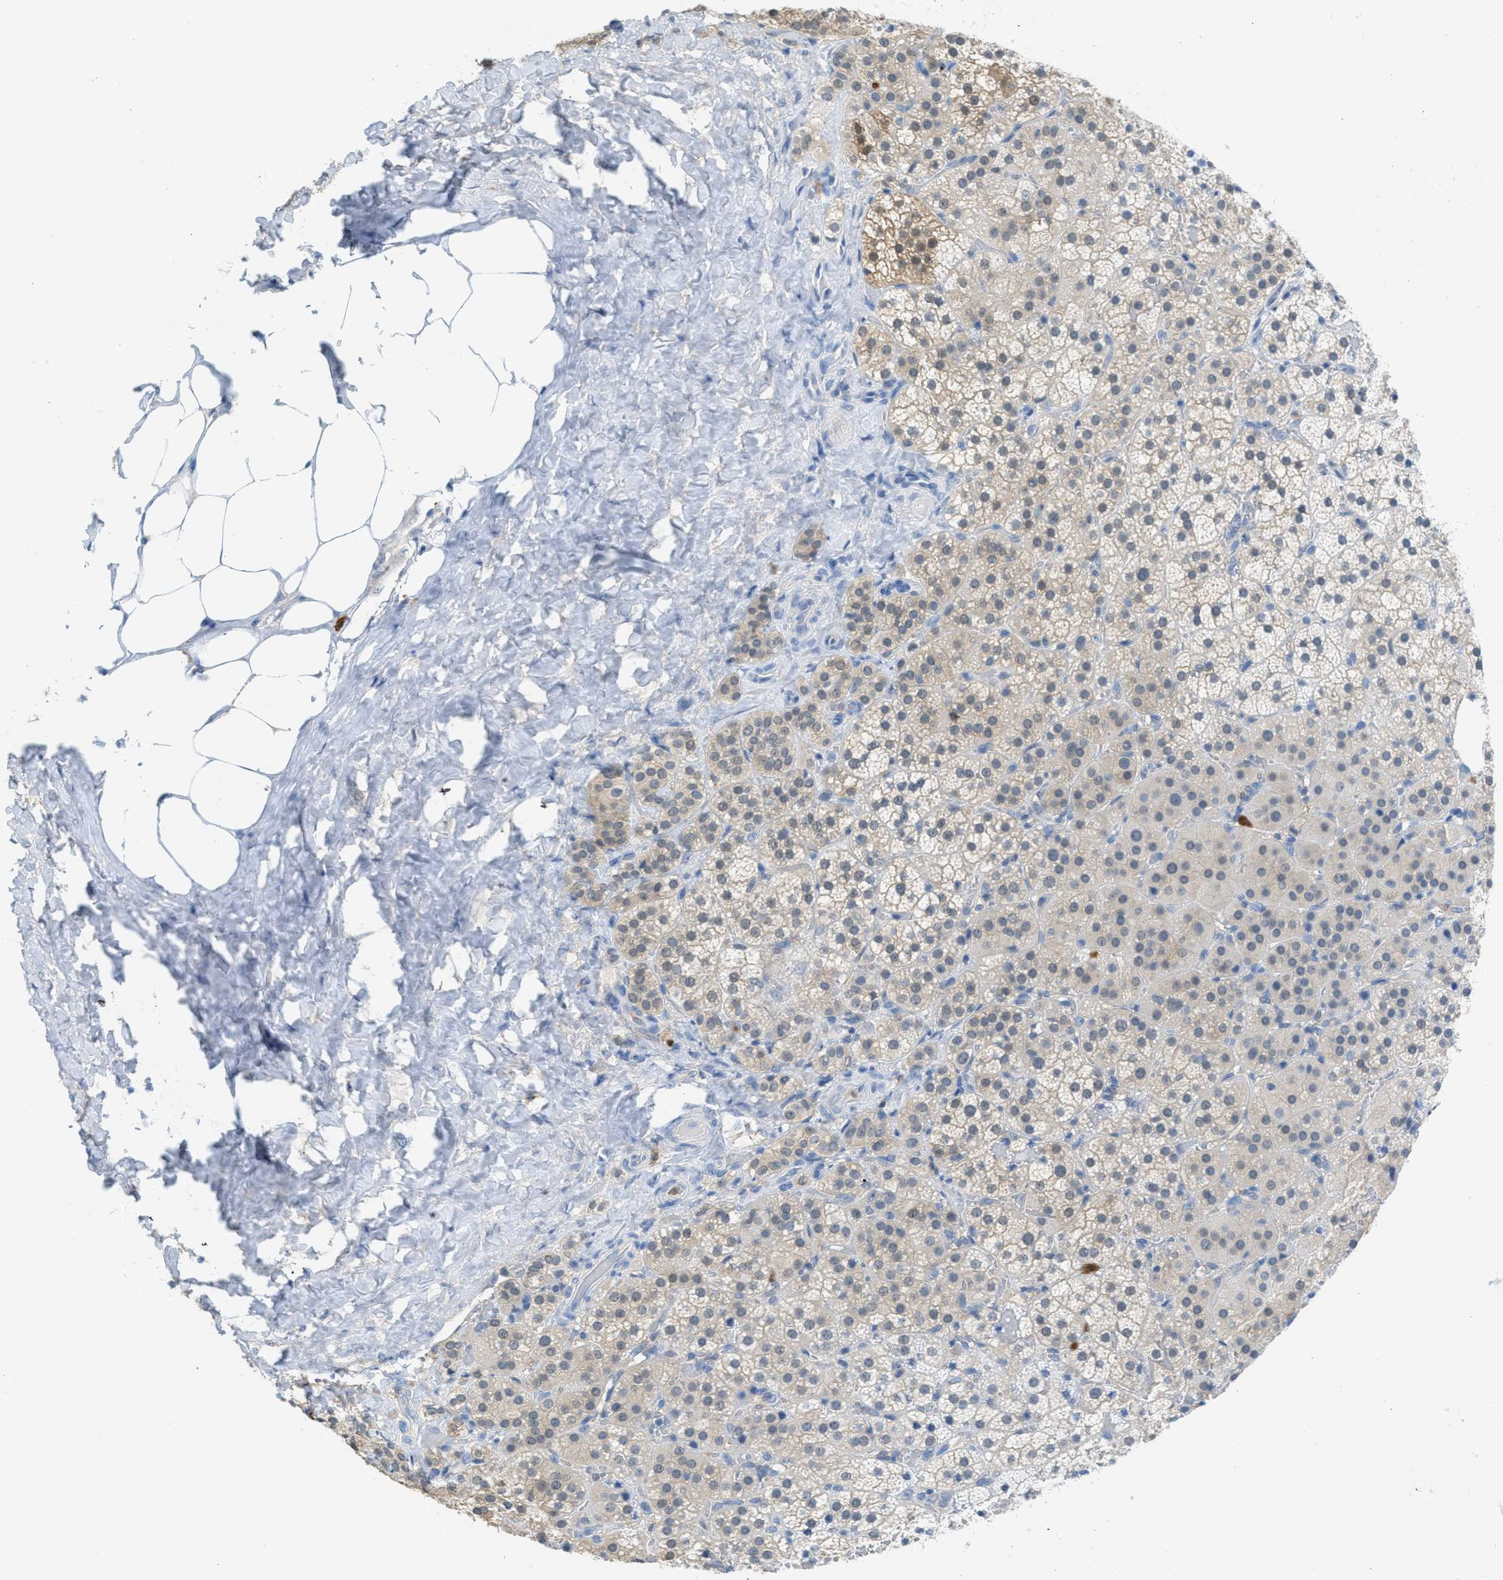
{"staining": {"intensity": "weak", "quantity": "<25%", "location": "cytoplasmic/membranous"}, "tissue": "adrenal gland", "cell_type": "Glandular cells", "image_type": "normal", "snomed": [{"axis": "morphology", "description": "Normal tissue, NOS"}, {"axis": "topography", "description": "Adrenal gland"}], "caption": "Immunohistochemistry of unremarkable human adrenal gland shows no expression in glandular cells. (DAB immunohistochemistry visualized using brightfield microscopy, high magnification).", "gene": "SERPINB1", "patient": {"sex": "female", "age": 59}}